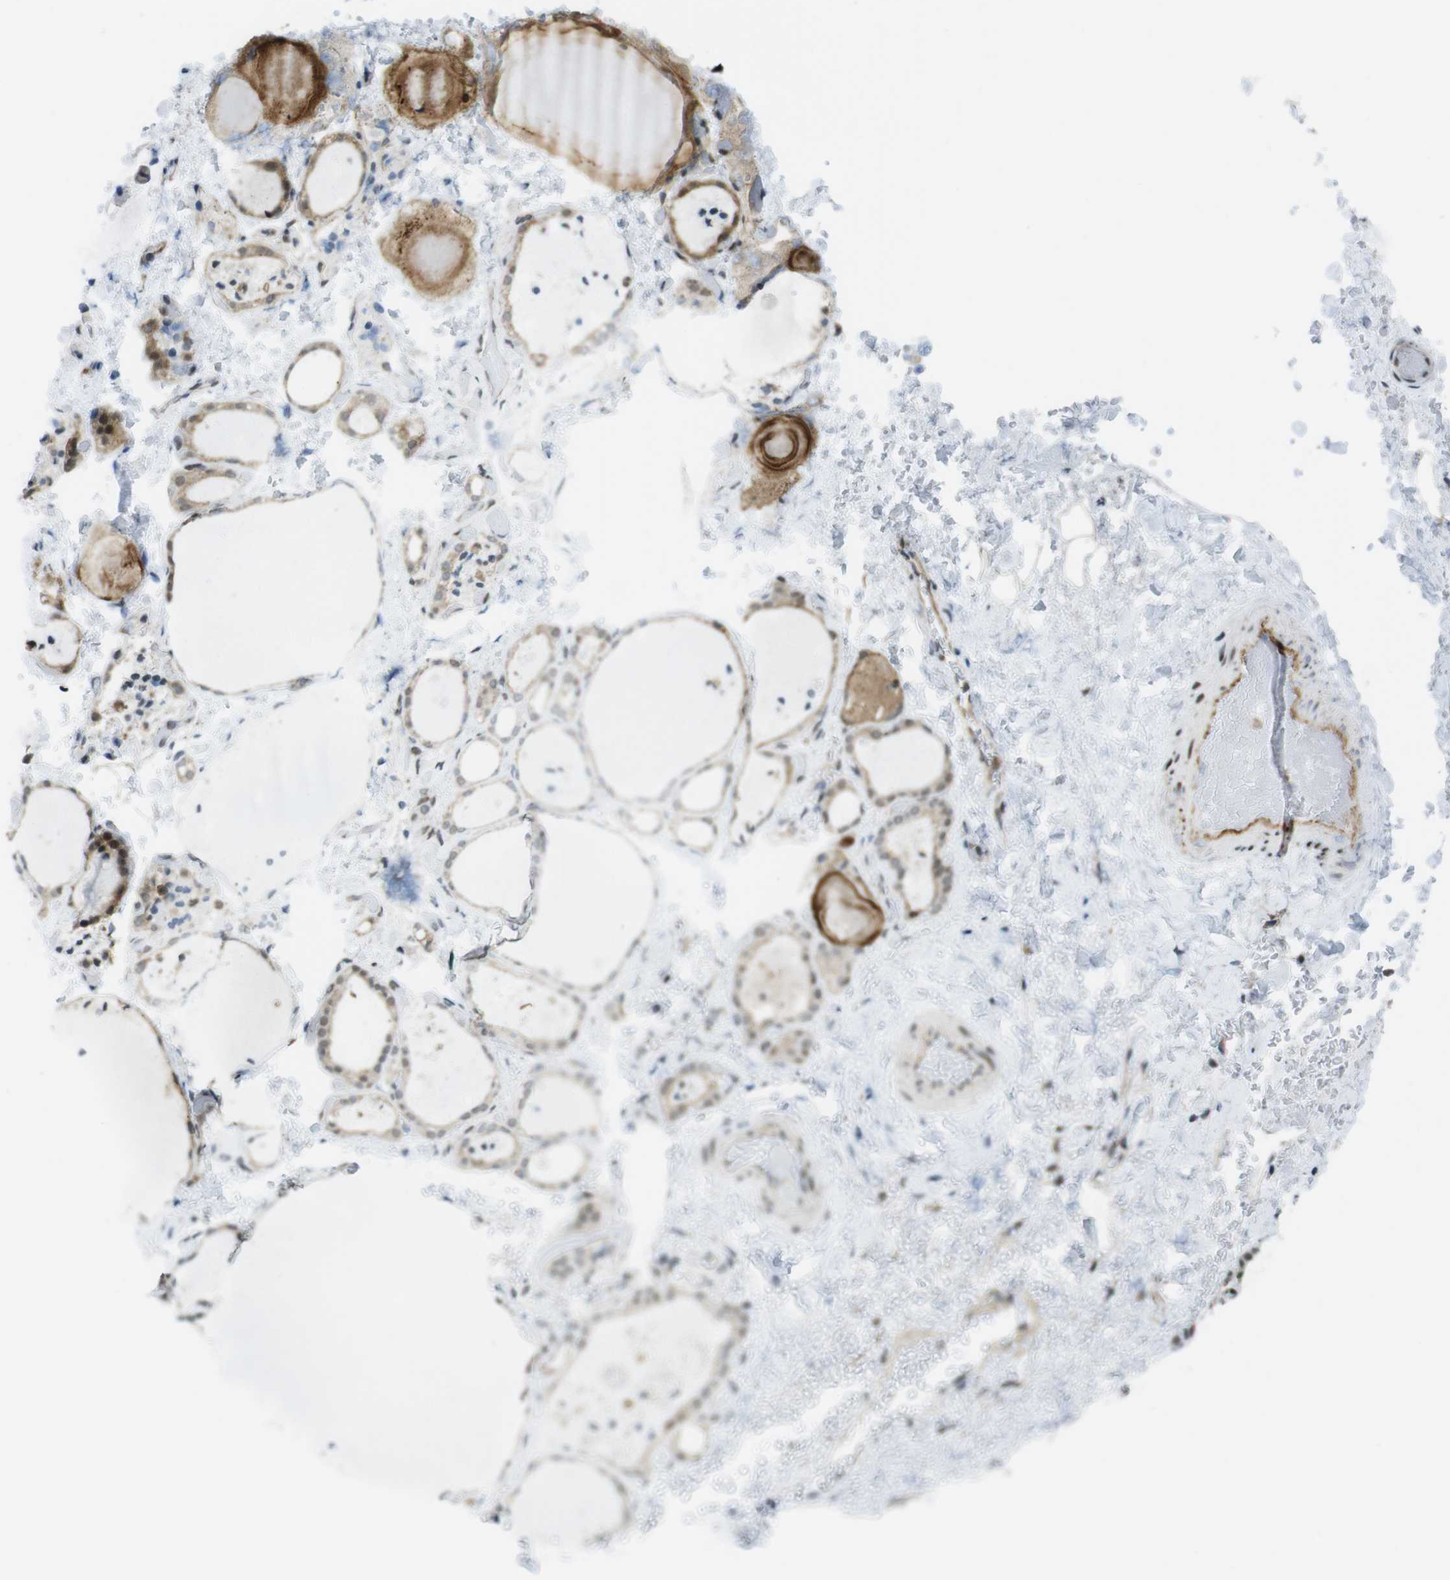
{"staining": {"intensity": "moderate", "quantity": "<25%", "location": "cytoplasmic/membranous,nuclear"}, "tissue": "thyroid gland", "cell_type": "Glandular cells", "image_type": "normal", "snomed": [{"axis": "morphology", "description": "Normal tissue, NOS"}, {"axis": "topography", "description": "Thyroid gland"}], "caption": "Thyroid gland stained for a protein (brown) reveals moderate cytoplasmic/membranous,nuclear positive positivity in approximately <25% of glandular cells.", "gene": "UBB", "patient": {"sex": "female", "age": 44}}